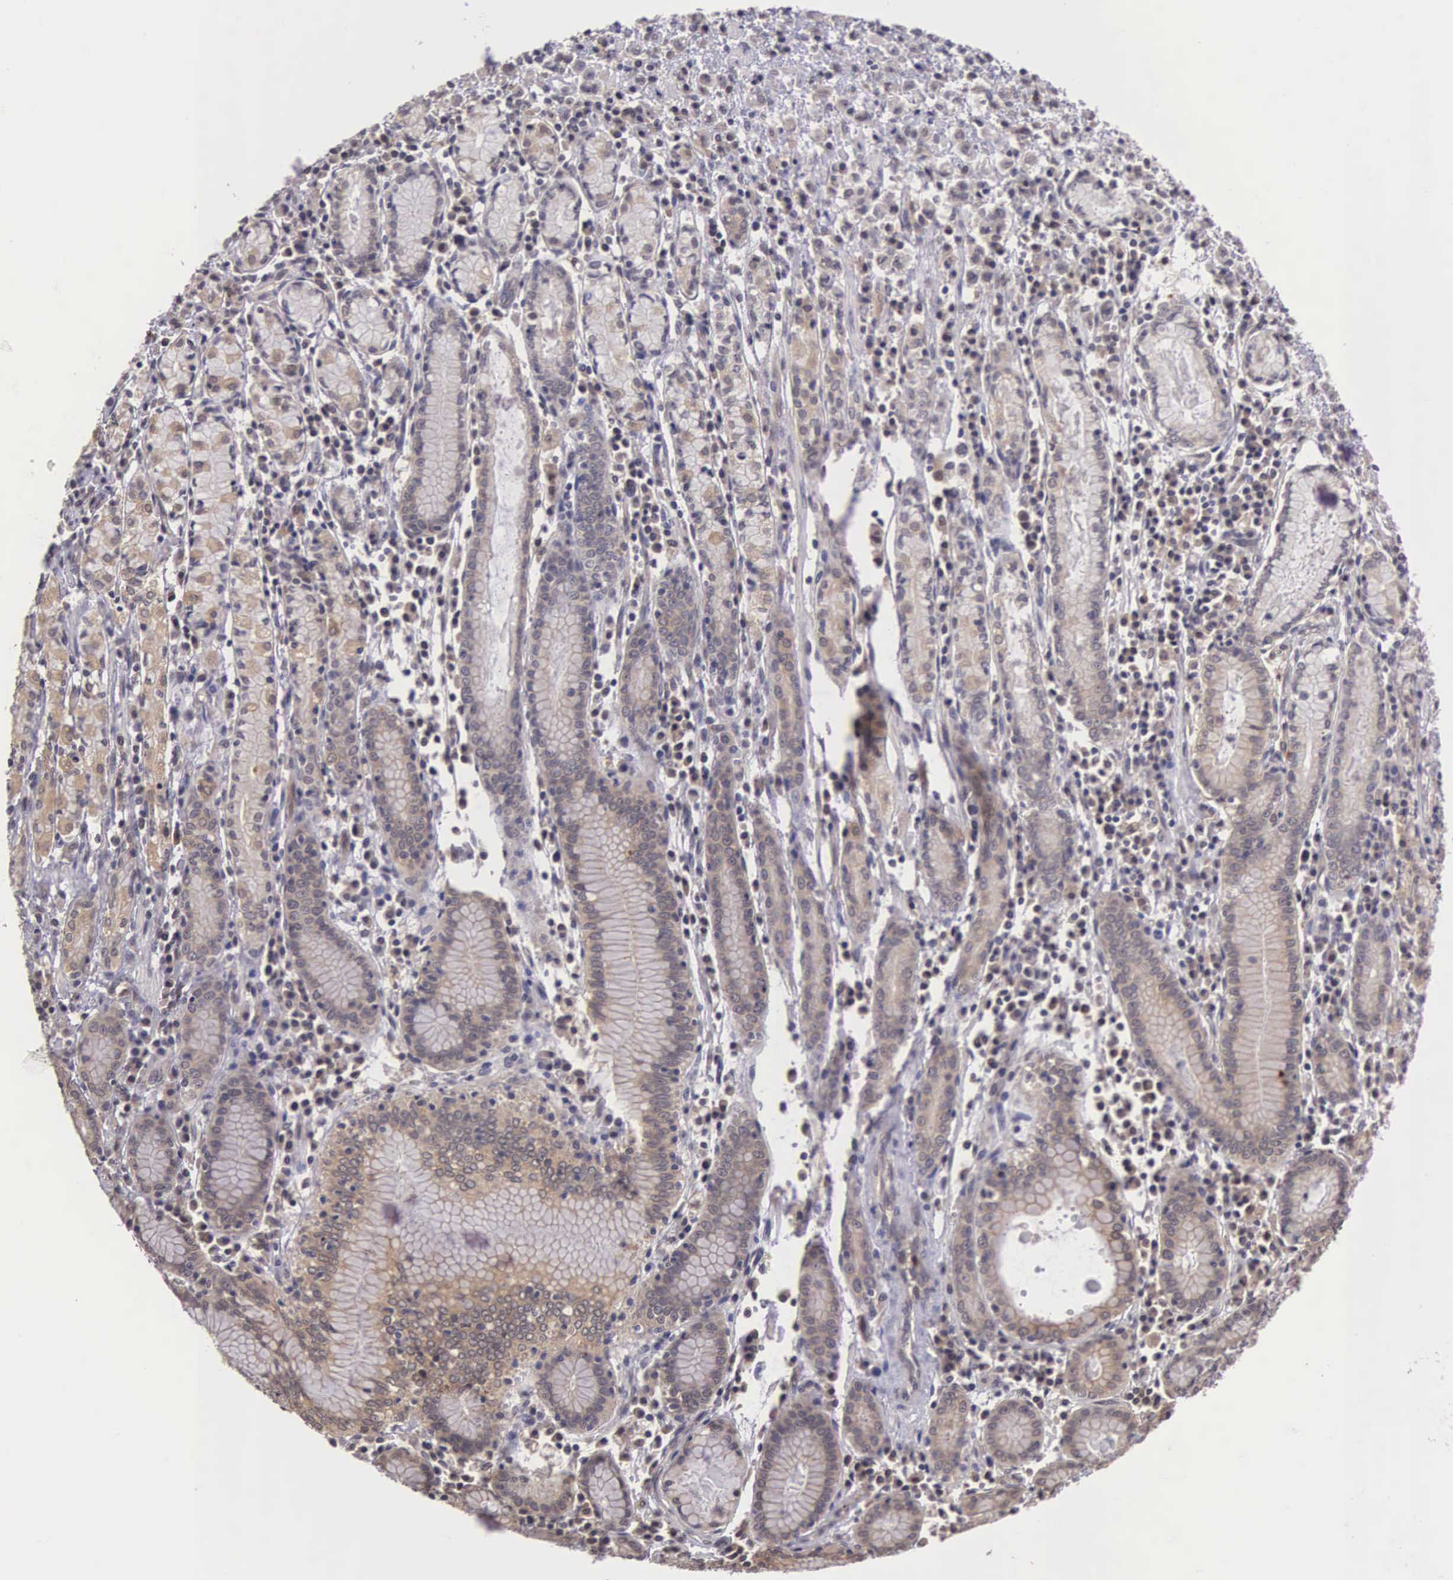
{"staining": {"intensity": "weak", "quantity": ">75%", "location": "cytoplasmic/membranous"}, "tissue": "stomach cancer", "cell_type": "Tumor cells", "image_type": "cancer", "snomed": [{"axis": "morphology", "description": "Adenocarcinoma, NOS"}, {"axis": "topography", "description": "Stomach, lower"}], "caption": "Human adenocarcinoma (stomach) stained for a protein (brown) exhibits weak cytoplasmic/membranous positive positivity in approximately >75% of tumor cells.", "gene": "VASH1", "patient": {"sex": "male", "age": 88}}